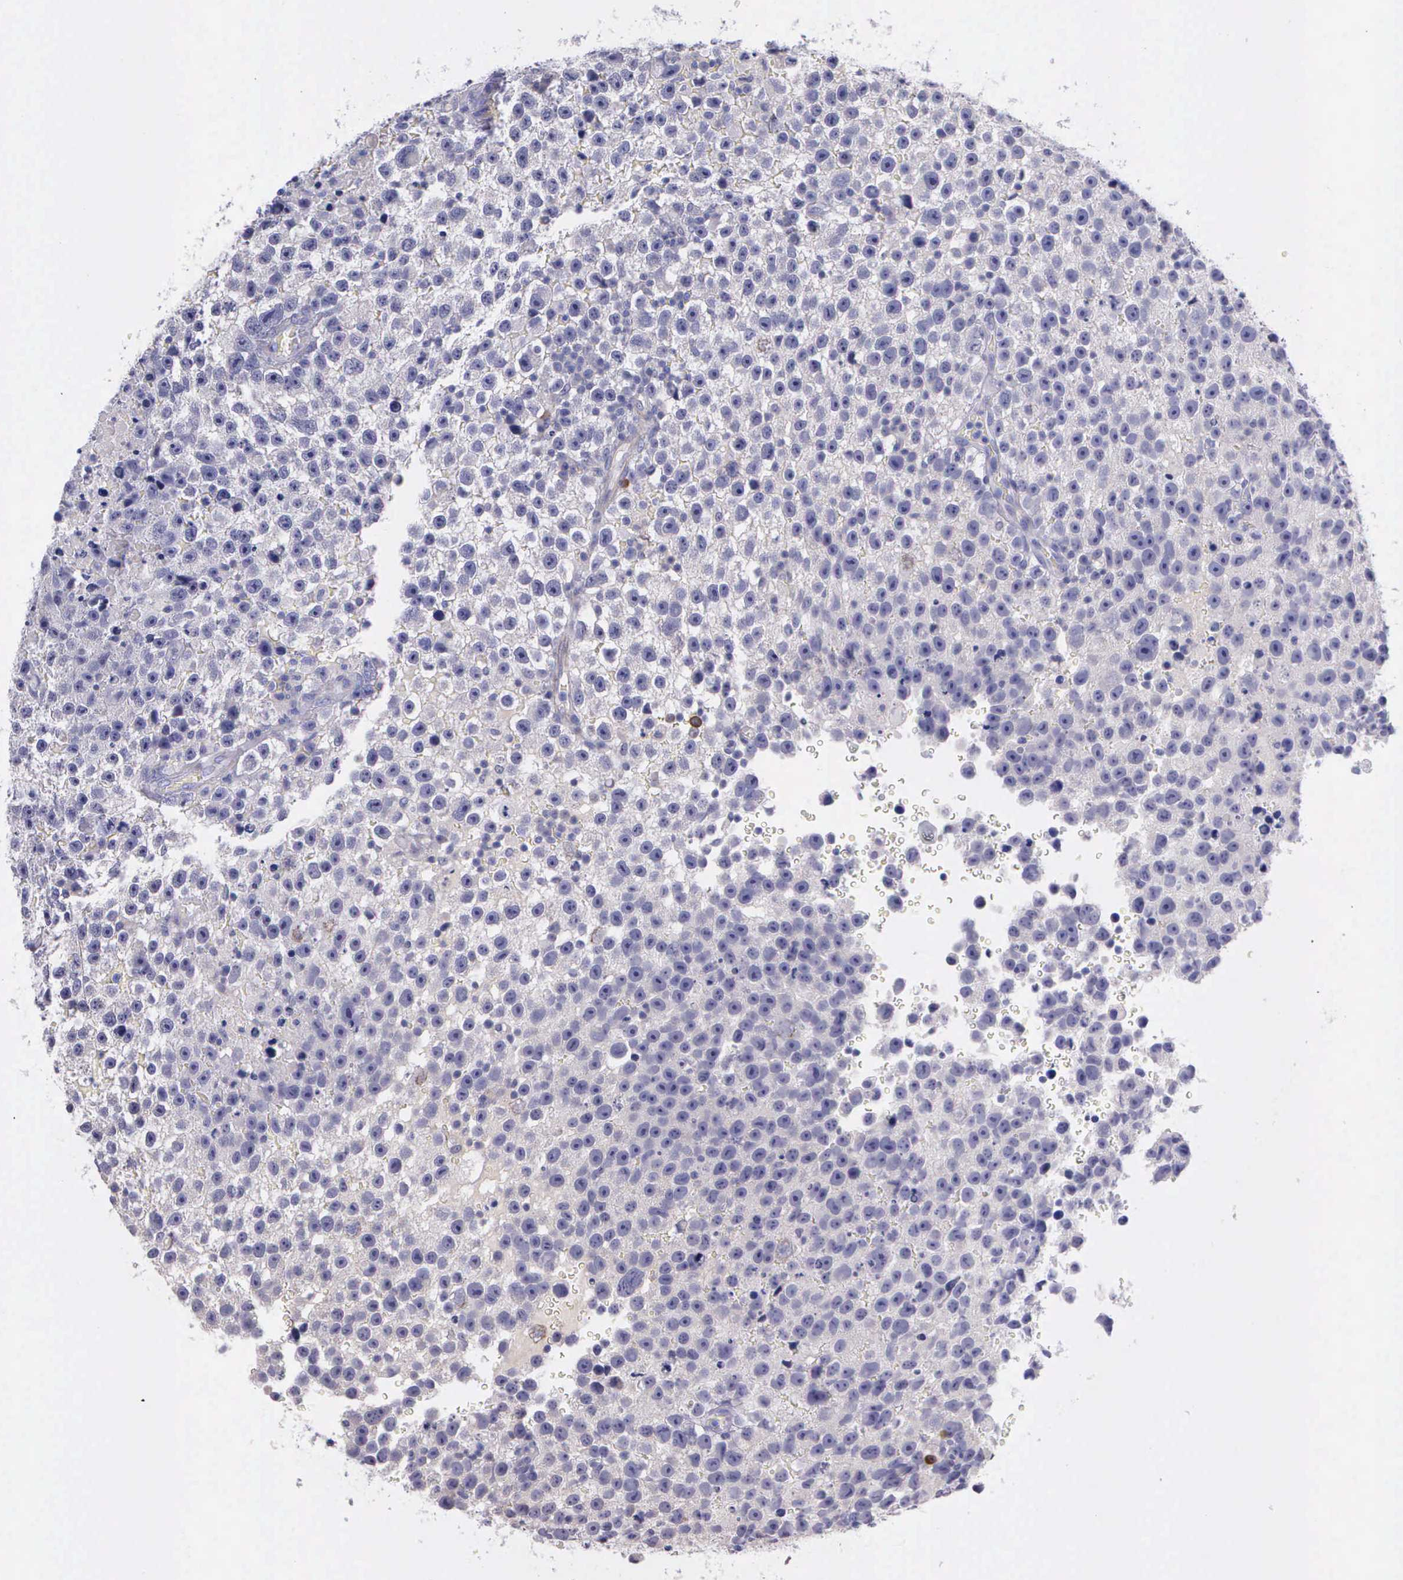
{"staining": {"intensity": "negative", "quantity": "none", "location": "none"}, "tissue": "testis cancer", "cell_type": "Tumor cells", "image_type": "cancer", "snomed": [{"axis": "morphology", "description": "Seminoma, NOS"}, {"axis": "topography", "description": "Testis"}], "caption": "Testis seminoma was stained to show a protein in brown. There is no significant positivity in tumor cells.", "gene": "THSD7A", "patient": {"sex": "male", "age": 33}}